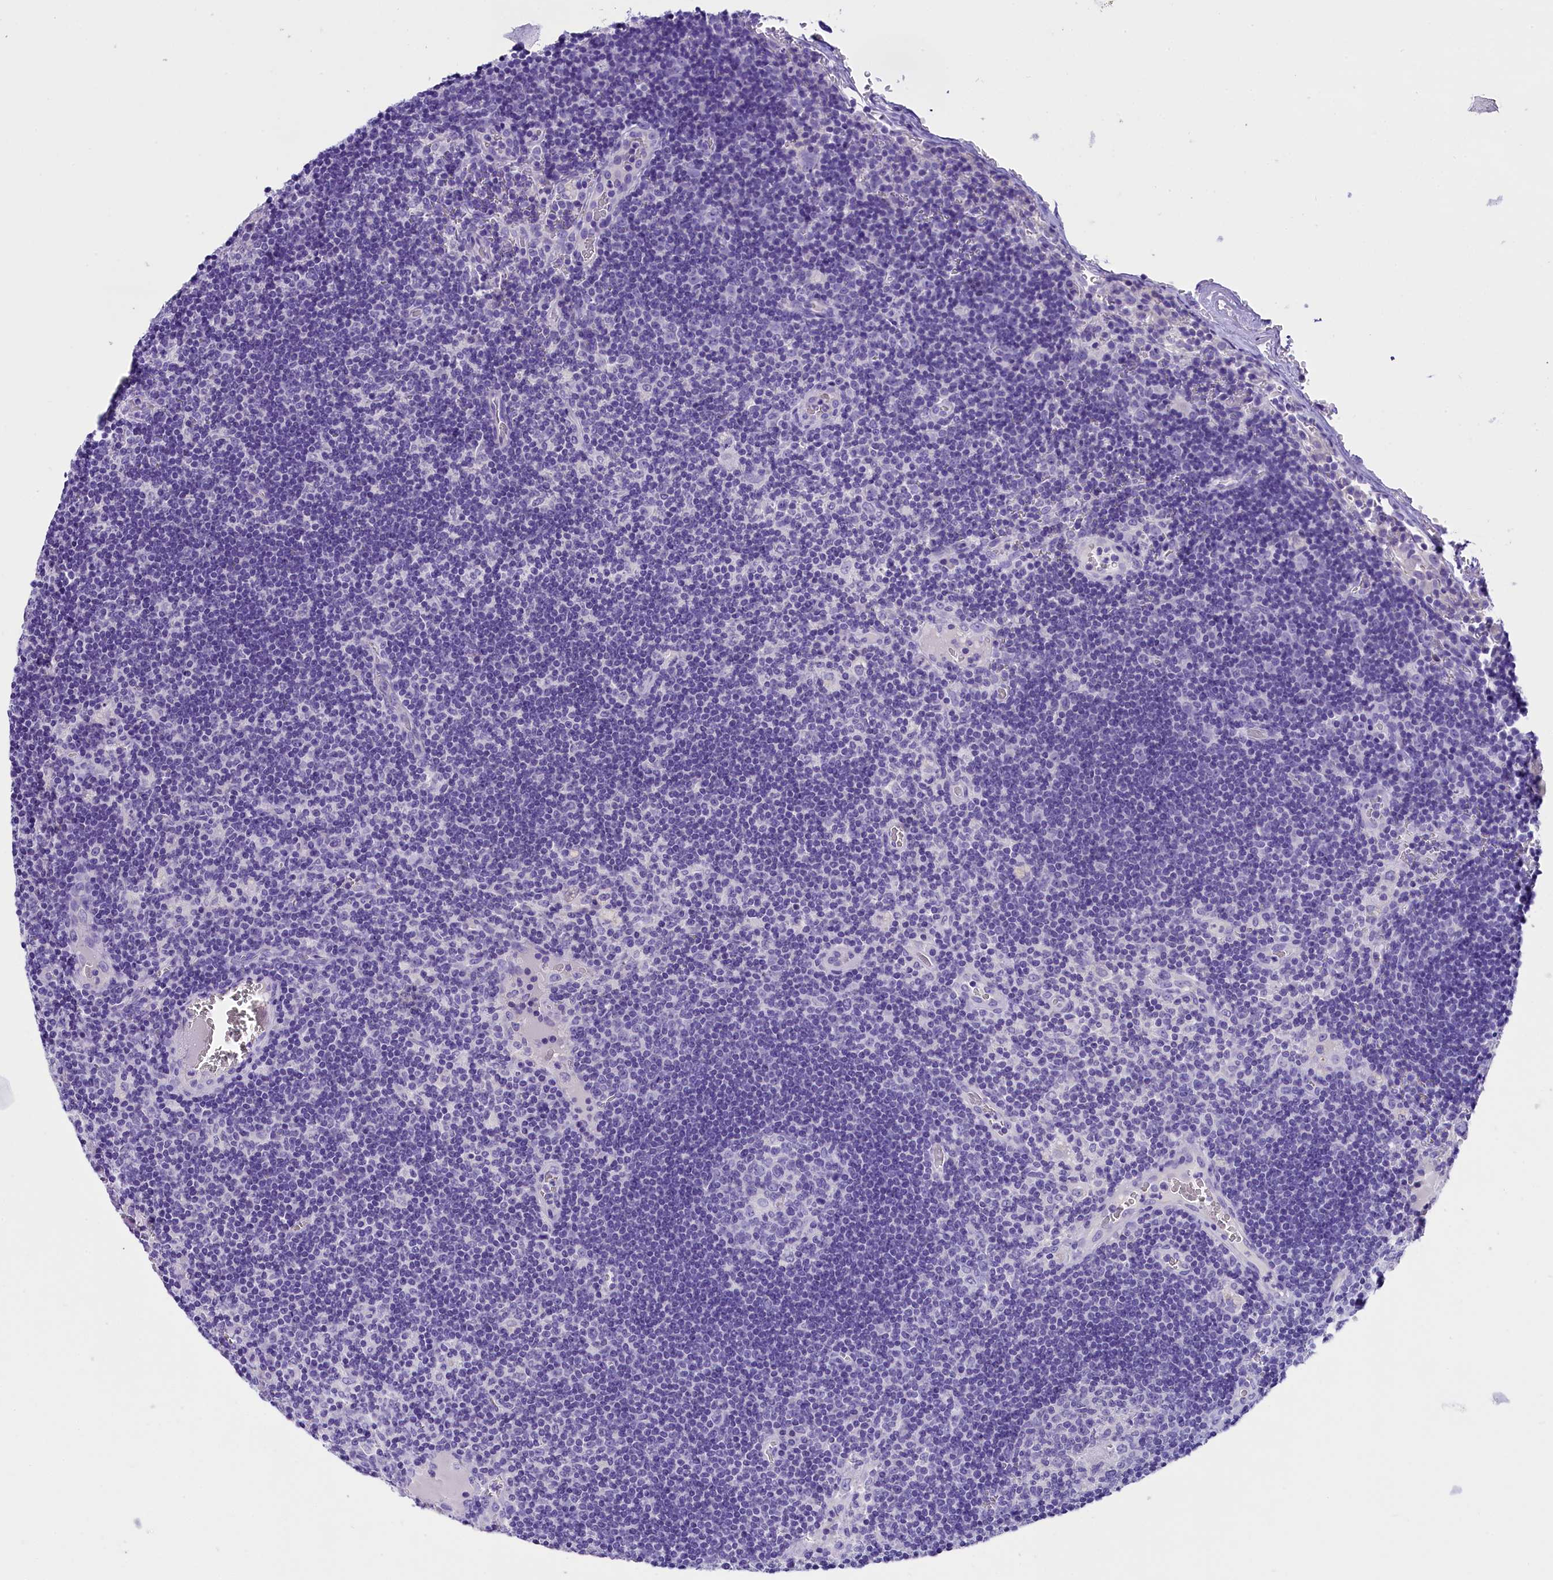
{"staining": {"intensity": "negative", "quantity": "none", "location": "none"}, "tissue": "lymph node", "cell_type": "Germinal center cells", "image_type": "normal", "snomed": [{"axis": "morphology", "description": "Normal tissue, NOS"}, {"axis": "topography", "description": "Lymph node"}], "caption": "There is no significant expression in germinal center cells of lymph node. (DAB immunohistochemistry (IHC) with hematoxylin counter stain).", "gene": "SKIDA1", "patient": {"sex": "female", "age": 73}}